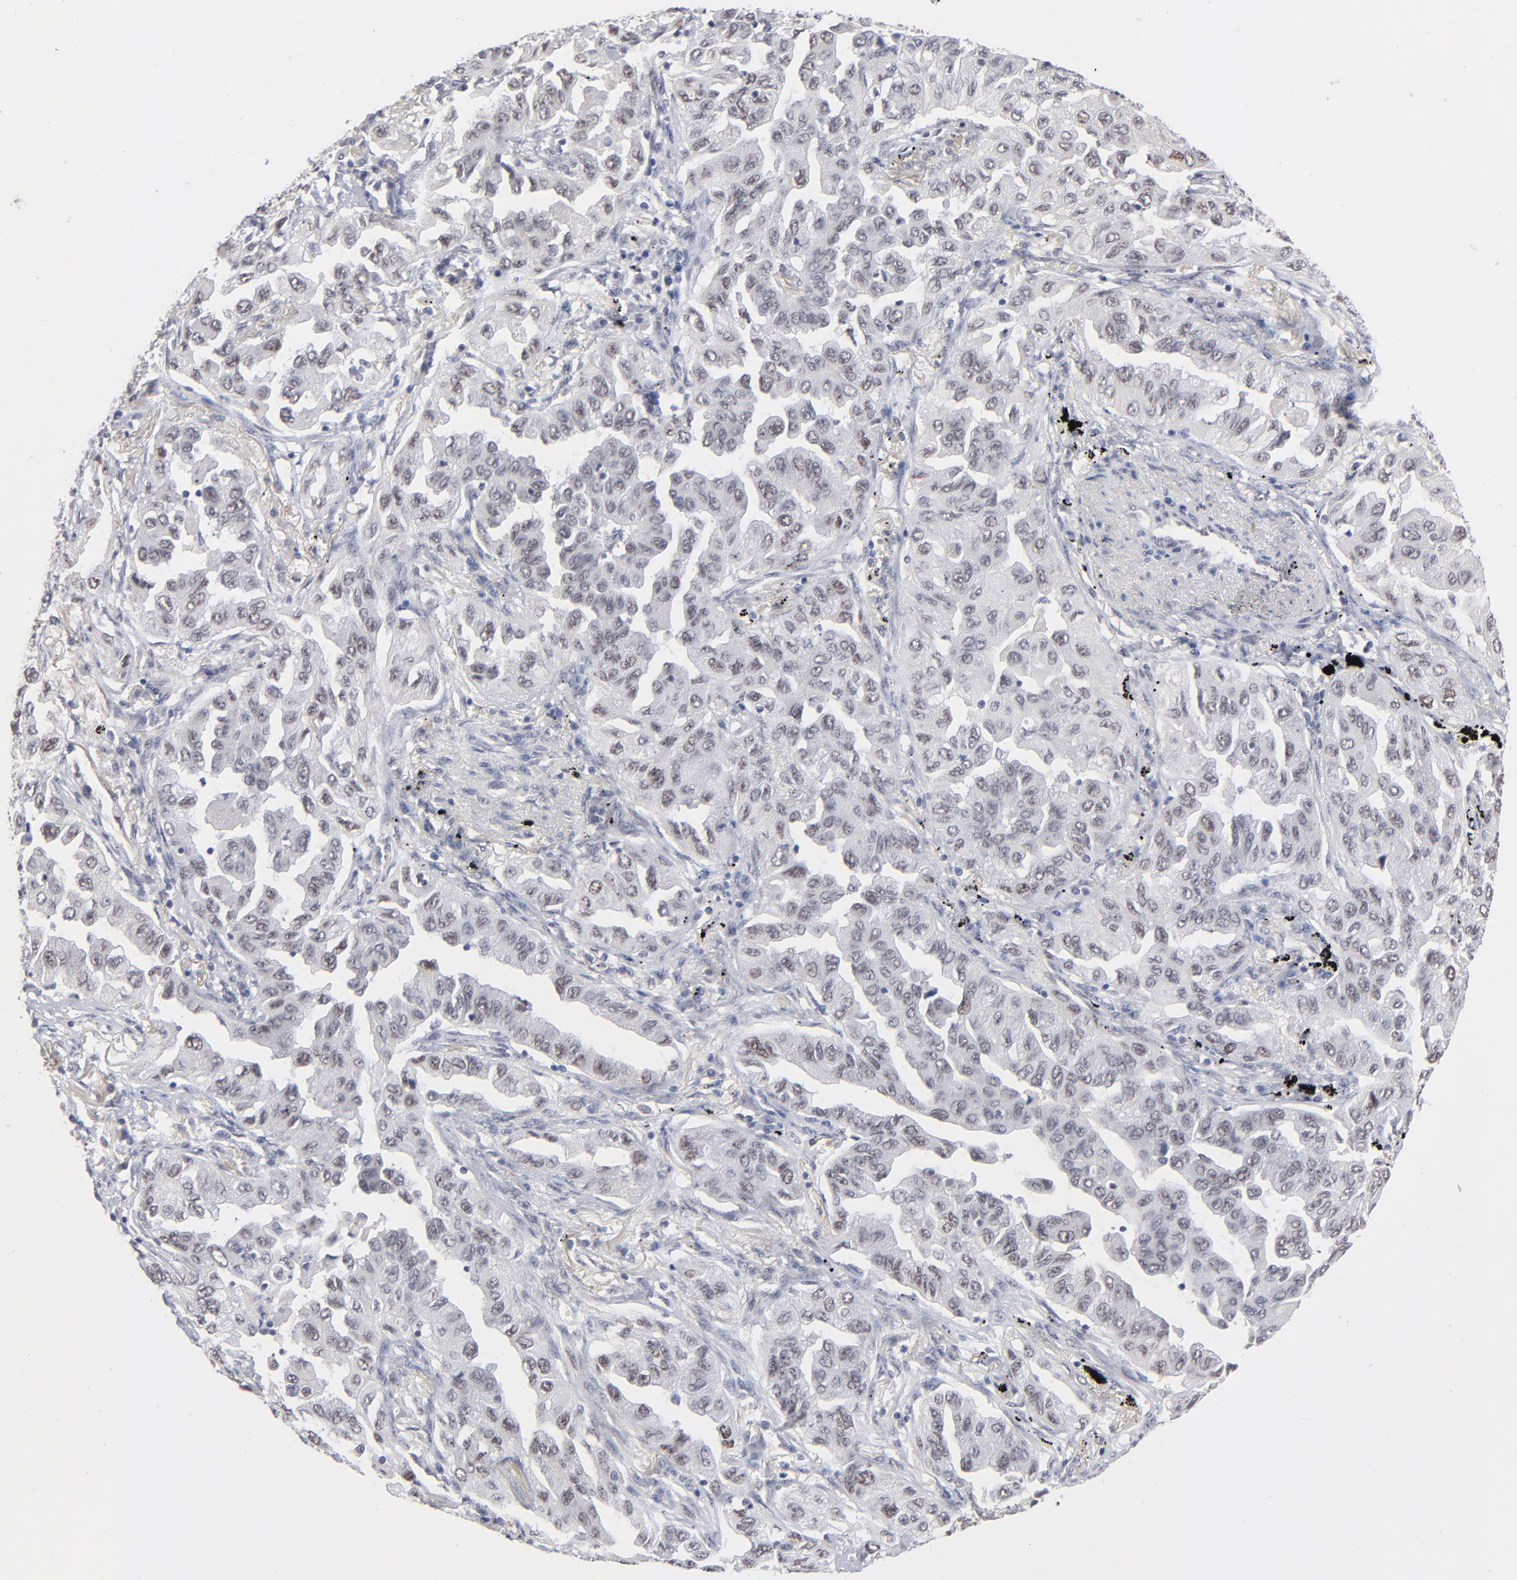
{"staining": {"intensity": "weak", "quantity": "25%-75%", "location": "nuclear"}, "tissue": "lung cancer", "cell_type": "Tumor cells", "image_type": "cancer", "snomed": [{"axis": "morphology", "description": "Adenocarcinoma, NOS"}, {"axis": "topography", "description": "Lung"}], "caption": "Immunohistochemistry staining of lung adenocarcinoma, which exhibits low levels of weak nuclear staining in approximately 25%-75% of tumor cells indicating weak nuclear protein positivity. The staining was performed using DAB (brown) for protein detection and nuclei were counterstained in hematoxylin (blue).", "gene": "MBIP", "patient": {"sex": "female", "age": 65}}